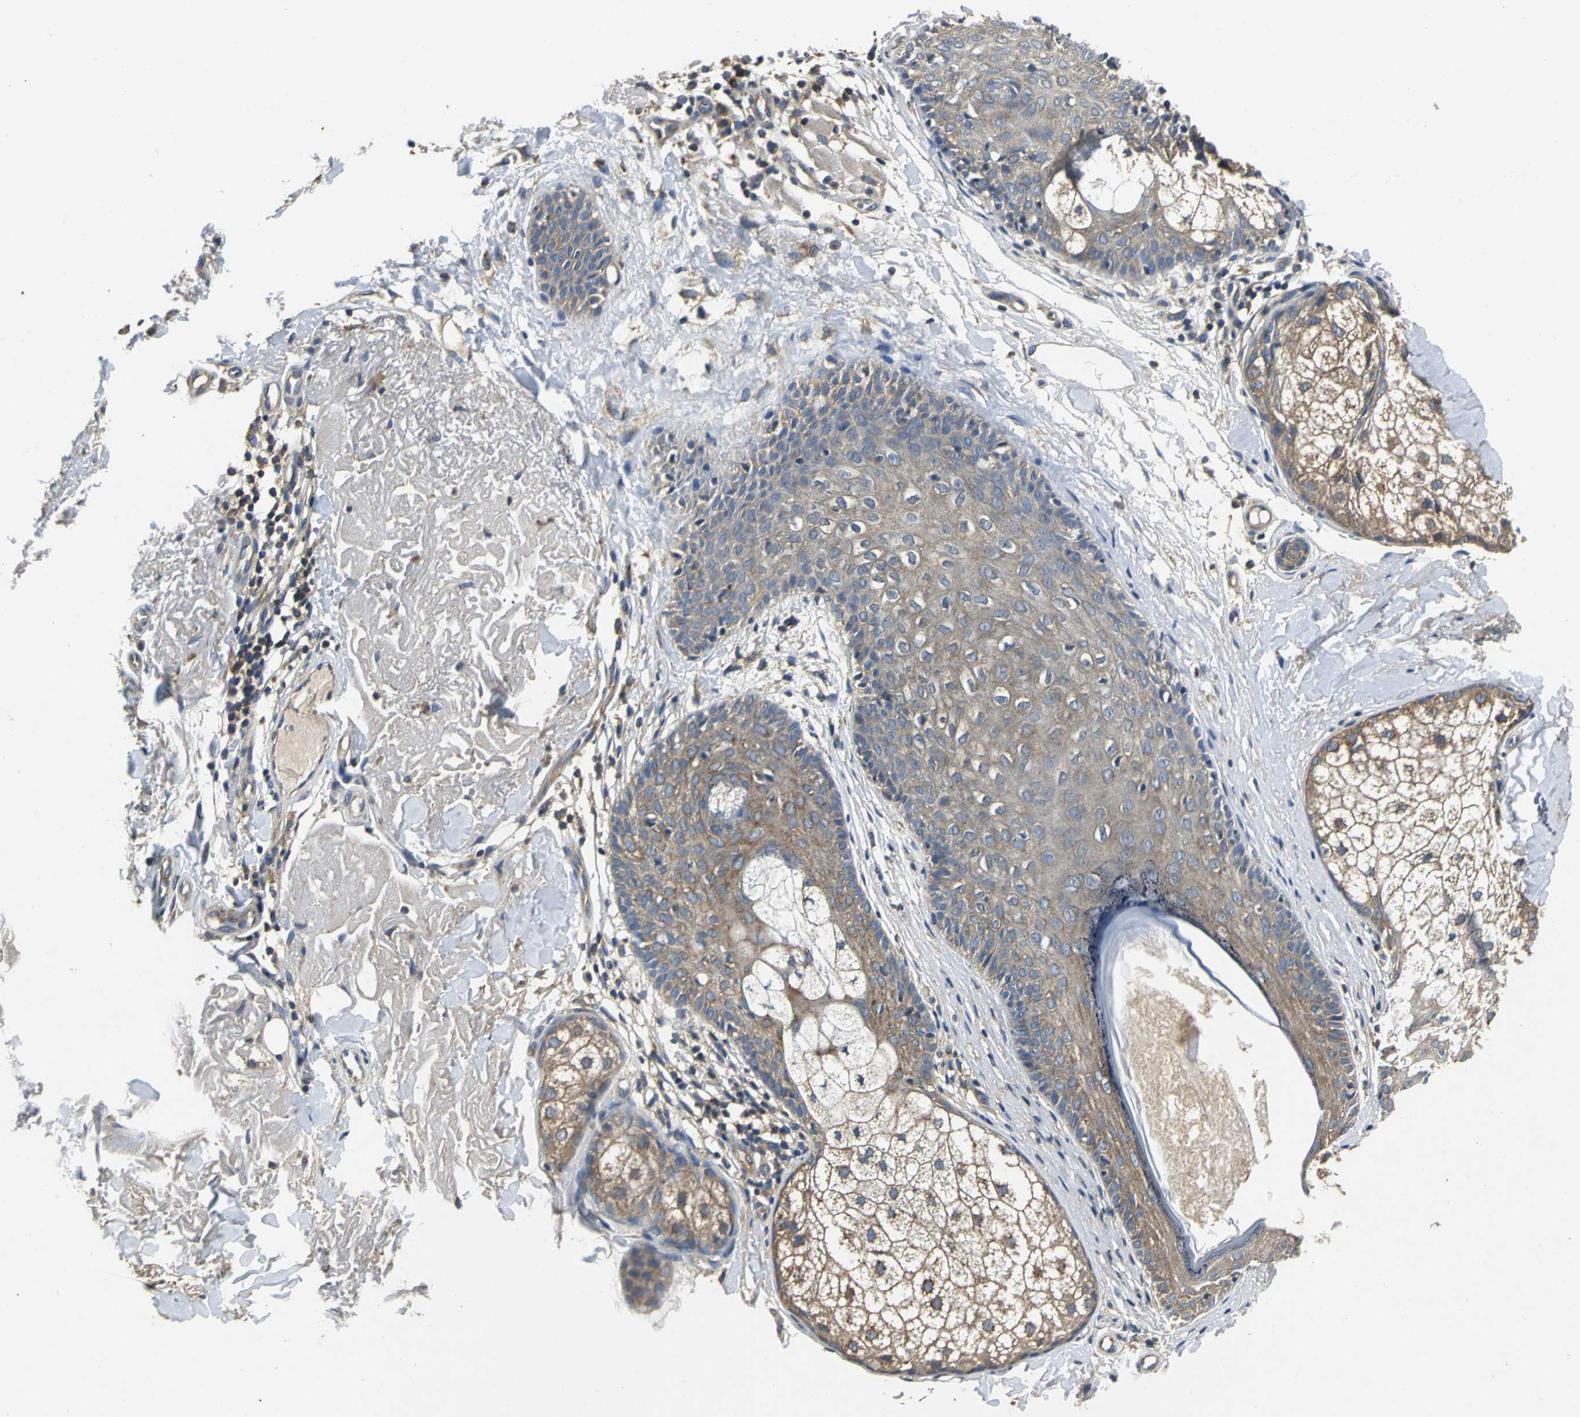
{"staining": {"intensity": "moderate", "quantity": ">75%", "location": "cytoplasmic/membranous"}, "tissue": "skin cancer", "cell_type": "Tumor cells", "image_type": "cancer", "snomed": [{"axis": "morphology", "description": "Basal cell carcinoma"}, {"axis": "topography", "description": "Skin"}], "caption": "Protein expression by immunohistochemistry (IHC) reveals moderate cytoplasmic/membranous expression in about >75% of tumor cells in skin cancer.", "gene": "IRF3", "patient": {"sex": "male", "age": 74}}